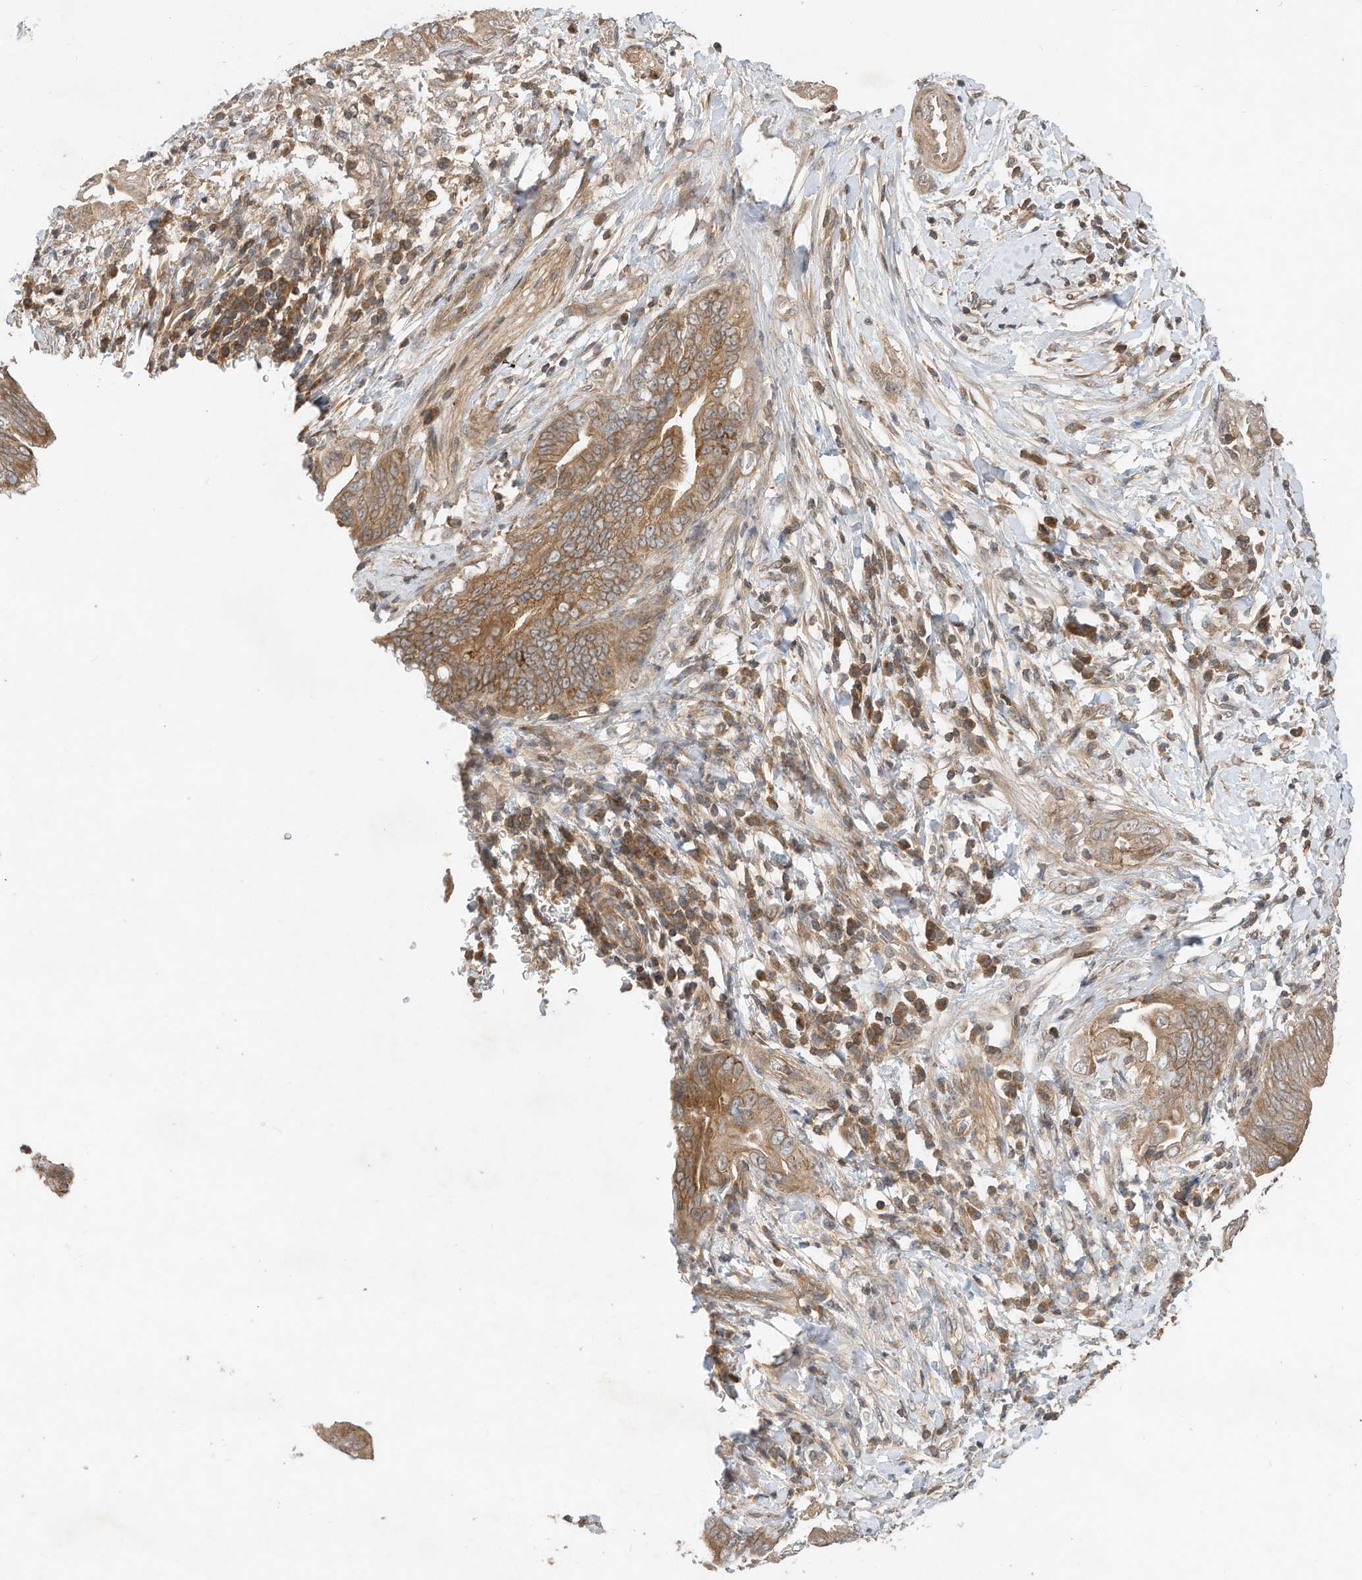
{"staining": {"intensity": "moderate", "quantity": ">75%", "location": "cytoplasmic/membranous"}, "tissue": "pancreatic cancer", "cell_type": "Tumor cells", "image_type": "cancer", "snomed": [{"axis": "morphology", "description": "Adenocarcinoma, NOS"}, {"axis": "topography", "description": "Pancreas"}], "caption": "An image of human pancreatic cancer (adenocarcinoma) stained for a protein shows moderate cytoplasmic/membranous brown staining in tumor cells. The protein is stained brown, and the nuclei are stained in blue (DAB (3,3'-diaminobenzidine) IHC with brightfield microscopy, high magnification).", "gene": "CPAMD8", "patient": {"sex": "male", "age": 75}}